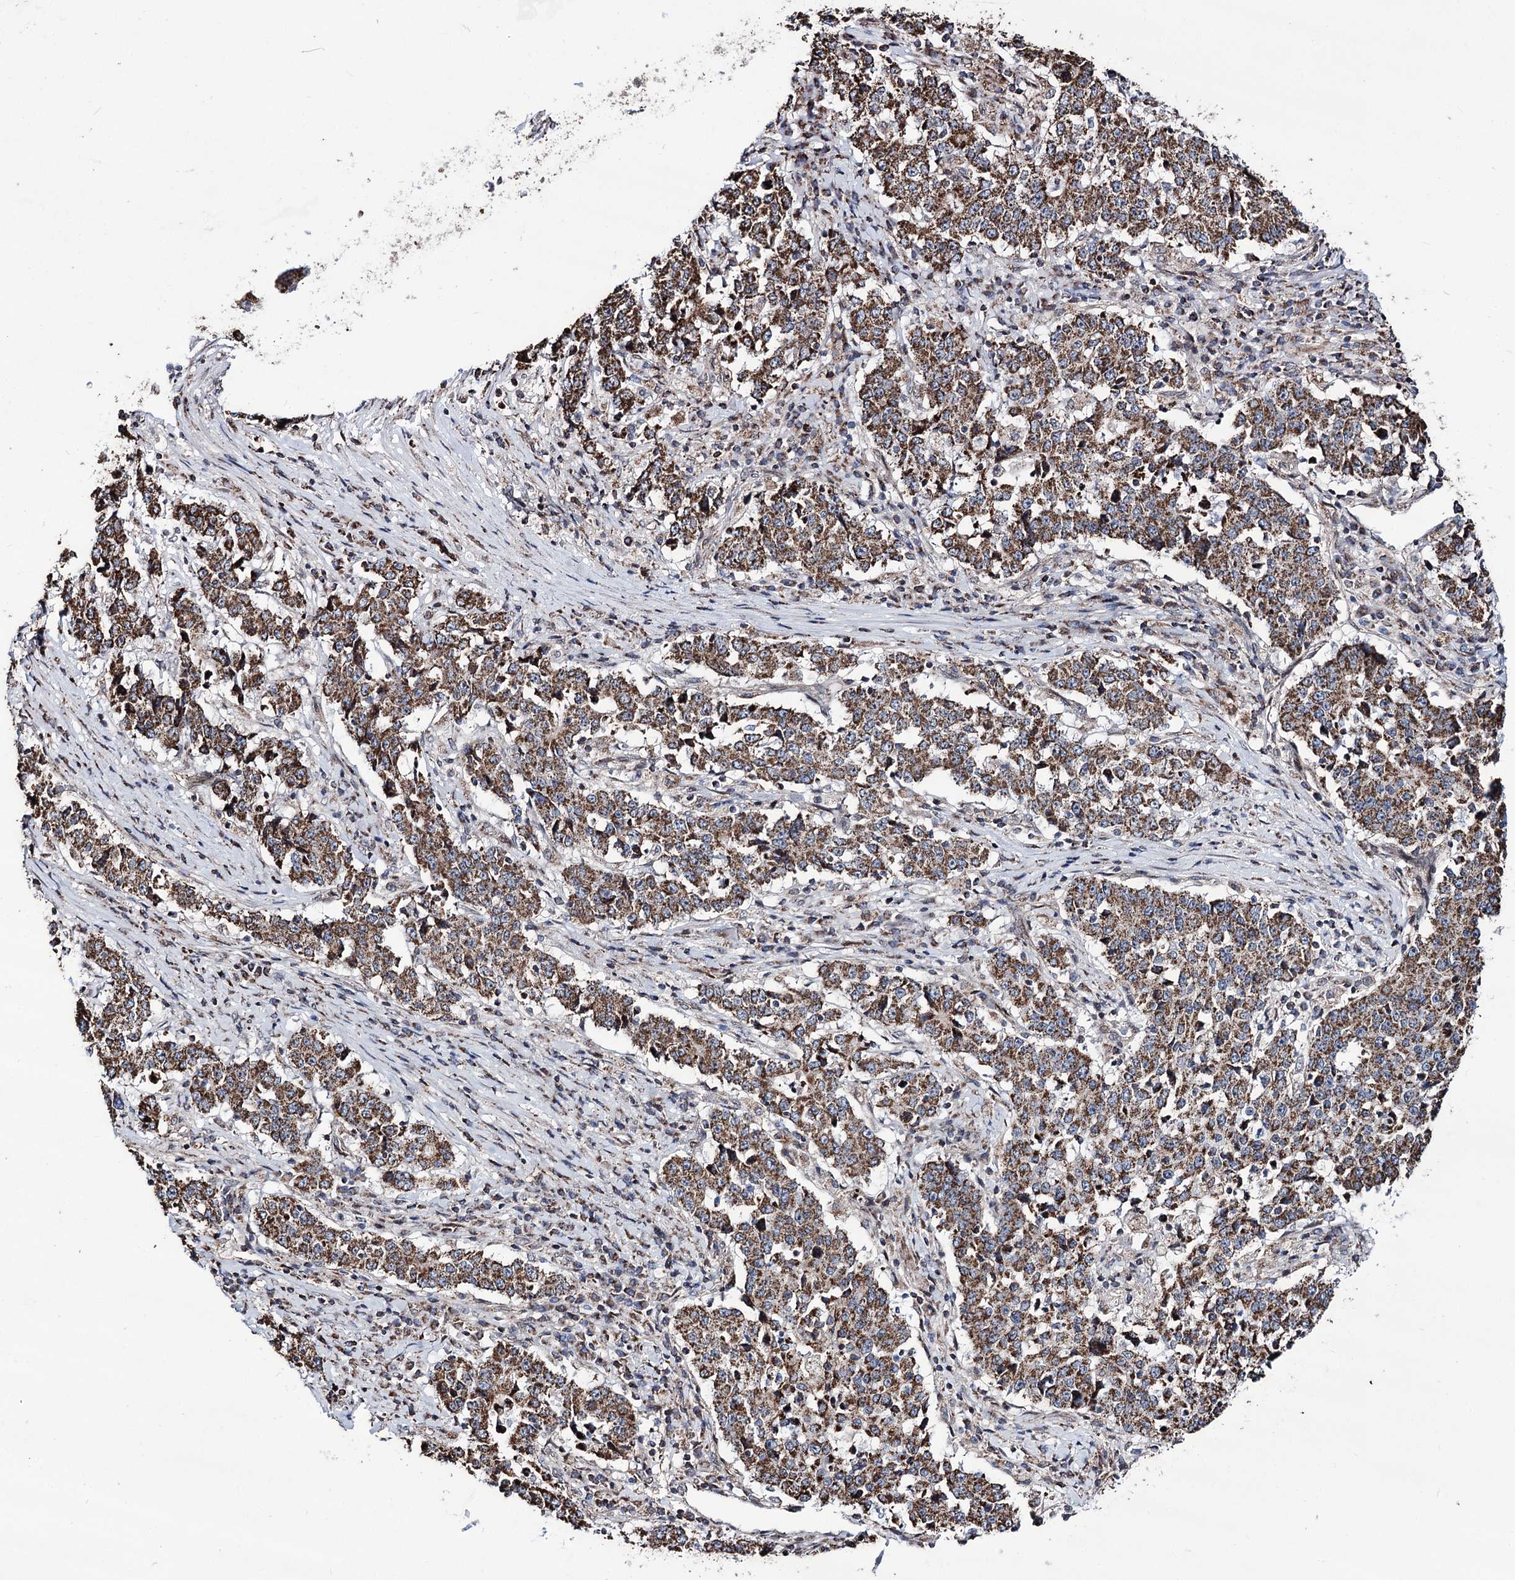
{"staining": {"intensity": "strong", "quantity": ">75%", "location": "cytoplasmic/membranous"}, "tissue": "stomach cancer", "cell_type": "Tumor cells", "image_type": "cancer", "snomed": [{"axis": "morphology", "description": "Adenocarcinoma, NOS"}, {"axis": "topography", "description": "Stomach"}], "caption": "The photomicrograph displays staining of stomach cancer, revealing strong cytoplasmic/membranous protein positivity (brown color) within tumor cells.", "gene": "CREB3L4", "patient": {"sex": "male", "age": 59}}